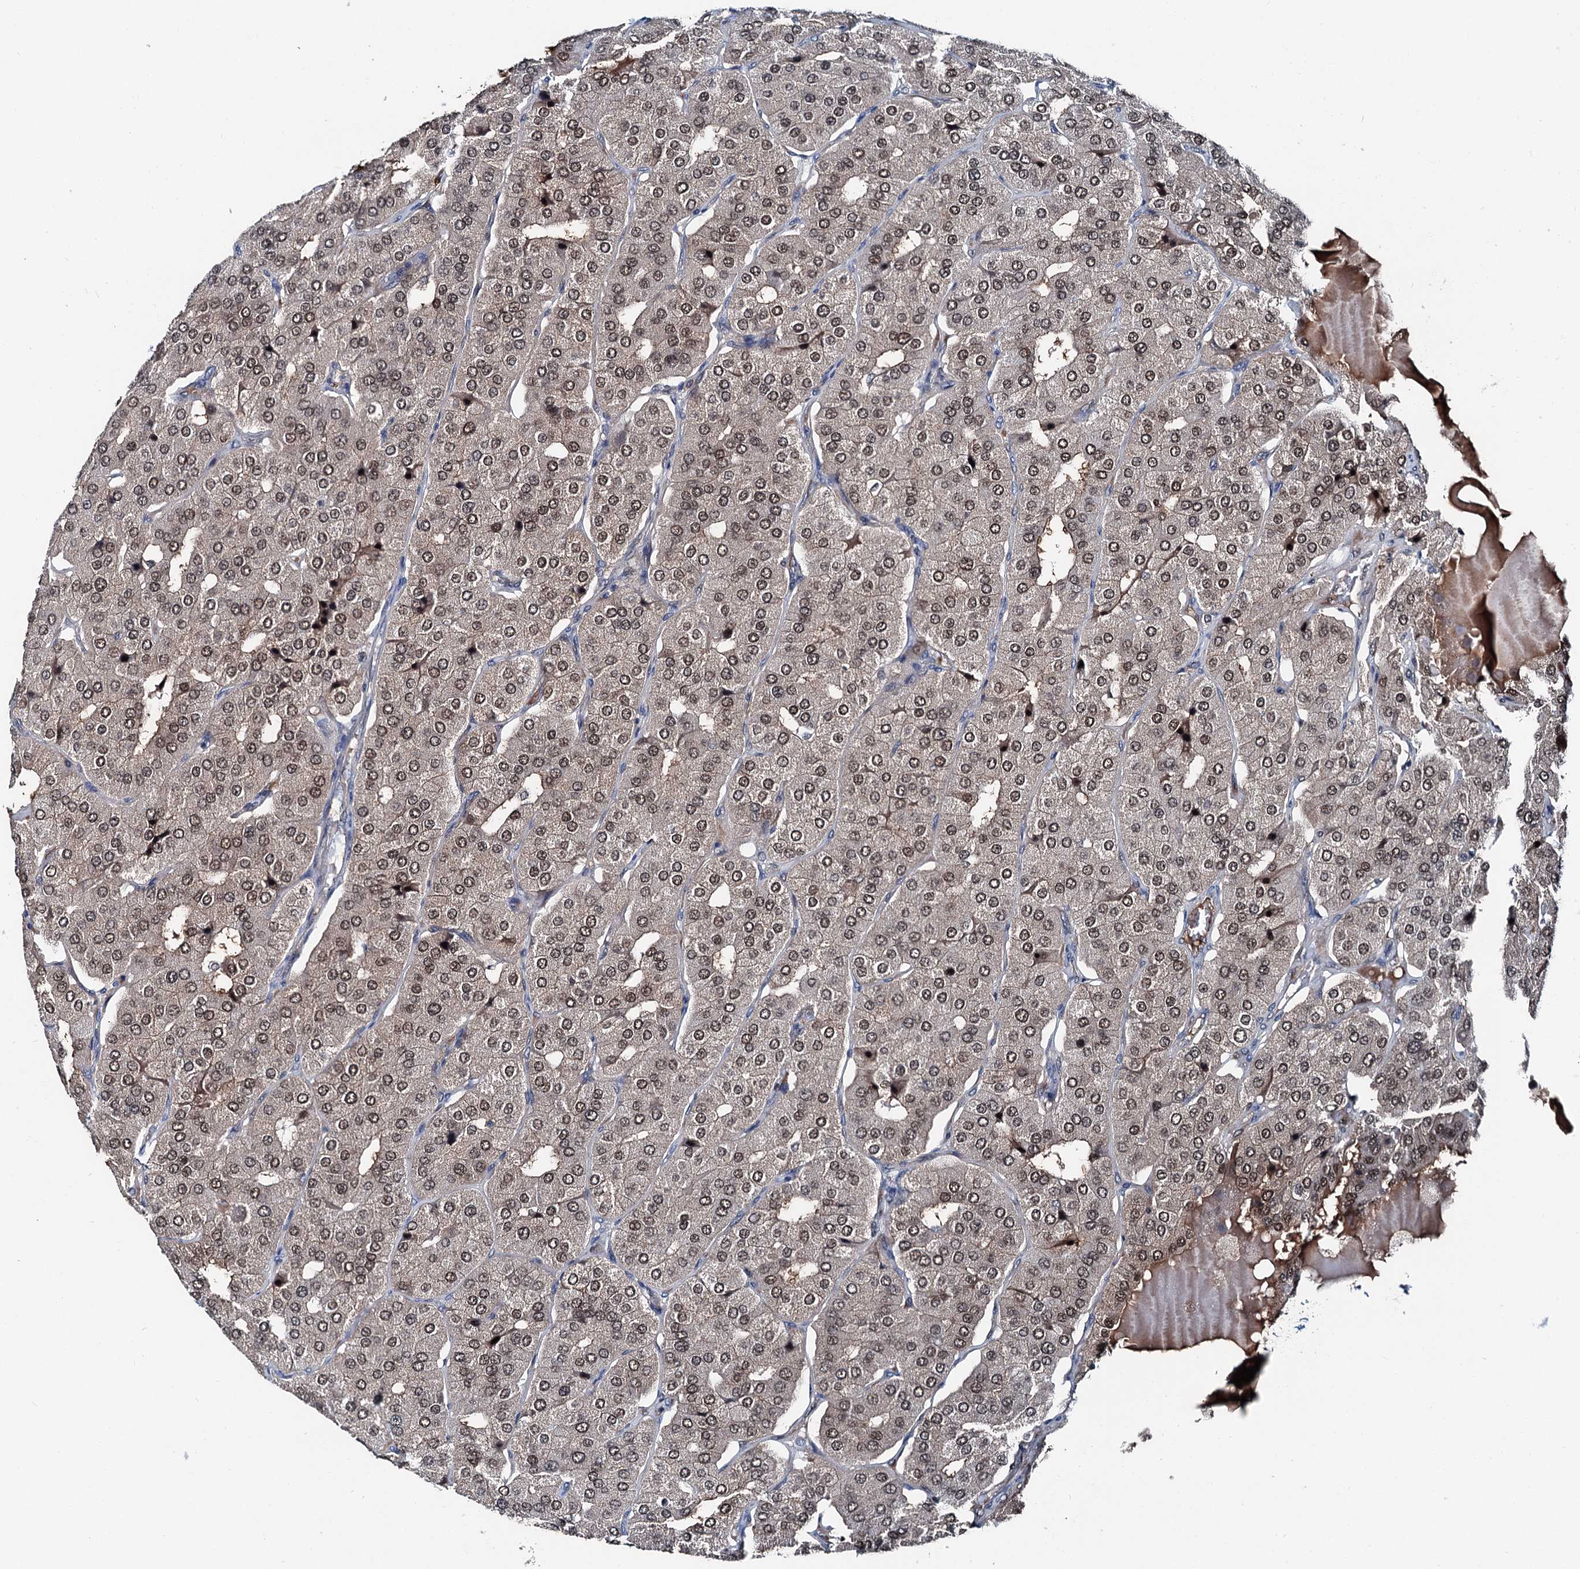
{"staining": {"intensity": "moderate", "quantity": ">75%", "location": "nuclear"}, "tissue": "parathyroid gland", "cell_type": "Glandular cells", "image_type": "normal", "snomed": [{"axis": "morphology", "description": "Normal tissue, NOS"}, {"axis": "morphology", "description": "Adenoma, NOS"}, {"axis": "topography", "description": "Parathyroid gland"}], "caption": "A high-resolution histopathology image shows immunohistochemistry staining of normal parathyroid gland, which reveals moderate nuclear expression in approximately >75% of glandular cells. The staining was performed using DAB to visualize the protein expression in brown, while the nuclei were stained in blue with hematoxylin (Magnification: 20x).", "gene": "PSMD13", "patient": {"sex": "female", "age": 86}}